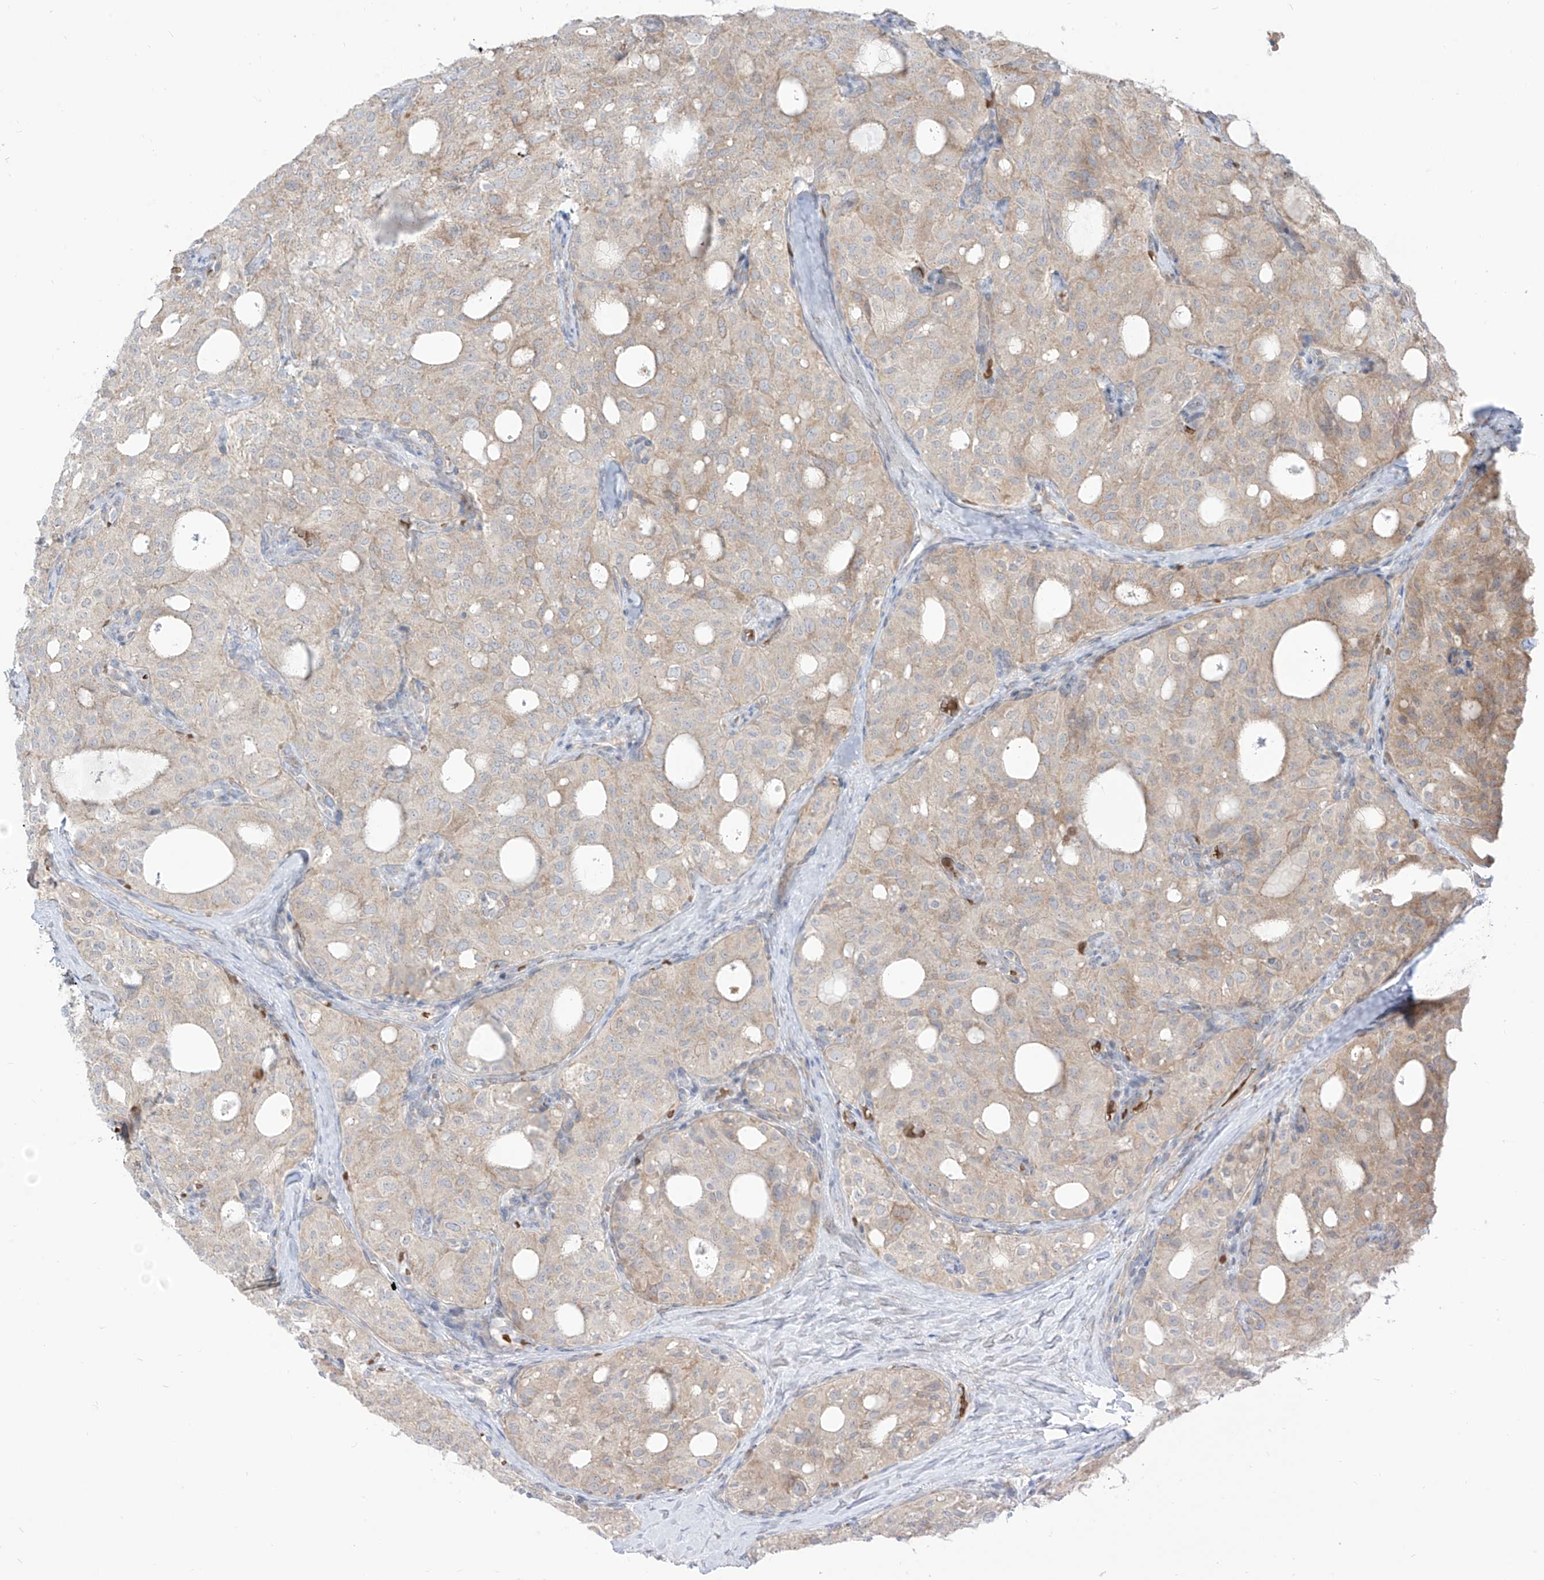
{"staining": {"intensity": "weak", "quantity": "<25%", "location": "cytoplasmic/membranous"}, "tissue": "thyroid cancer", "cell_type": "Tumor cells", "image_type": "cancer", "snomed": [{"axis": "morphology", "description": "Follicular adenoma carcinoma, NOS"}, {"axis": "topography", "description": "Thyroid gland"}], "caption": "Follicular adenoma carcinoma (thyroid) was stained to show a protein in brown. There is no significant positivity in tumor cells. (Stains: DAB immunohistochemistry (IHC) with hematoxylin counter stain, Microscopy: brightfield microscopy at high magnification).", "gene": "ARHGEF40", "patient": {"sex": "male", "age": 75}}